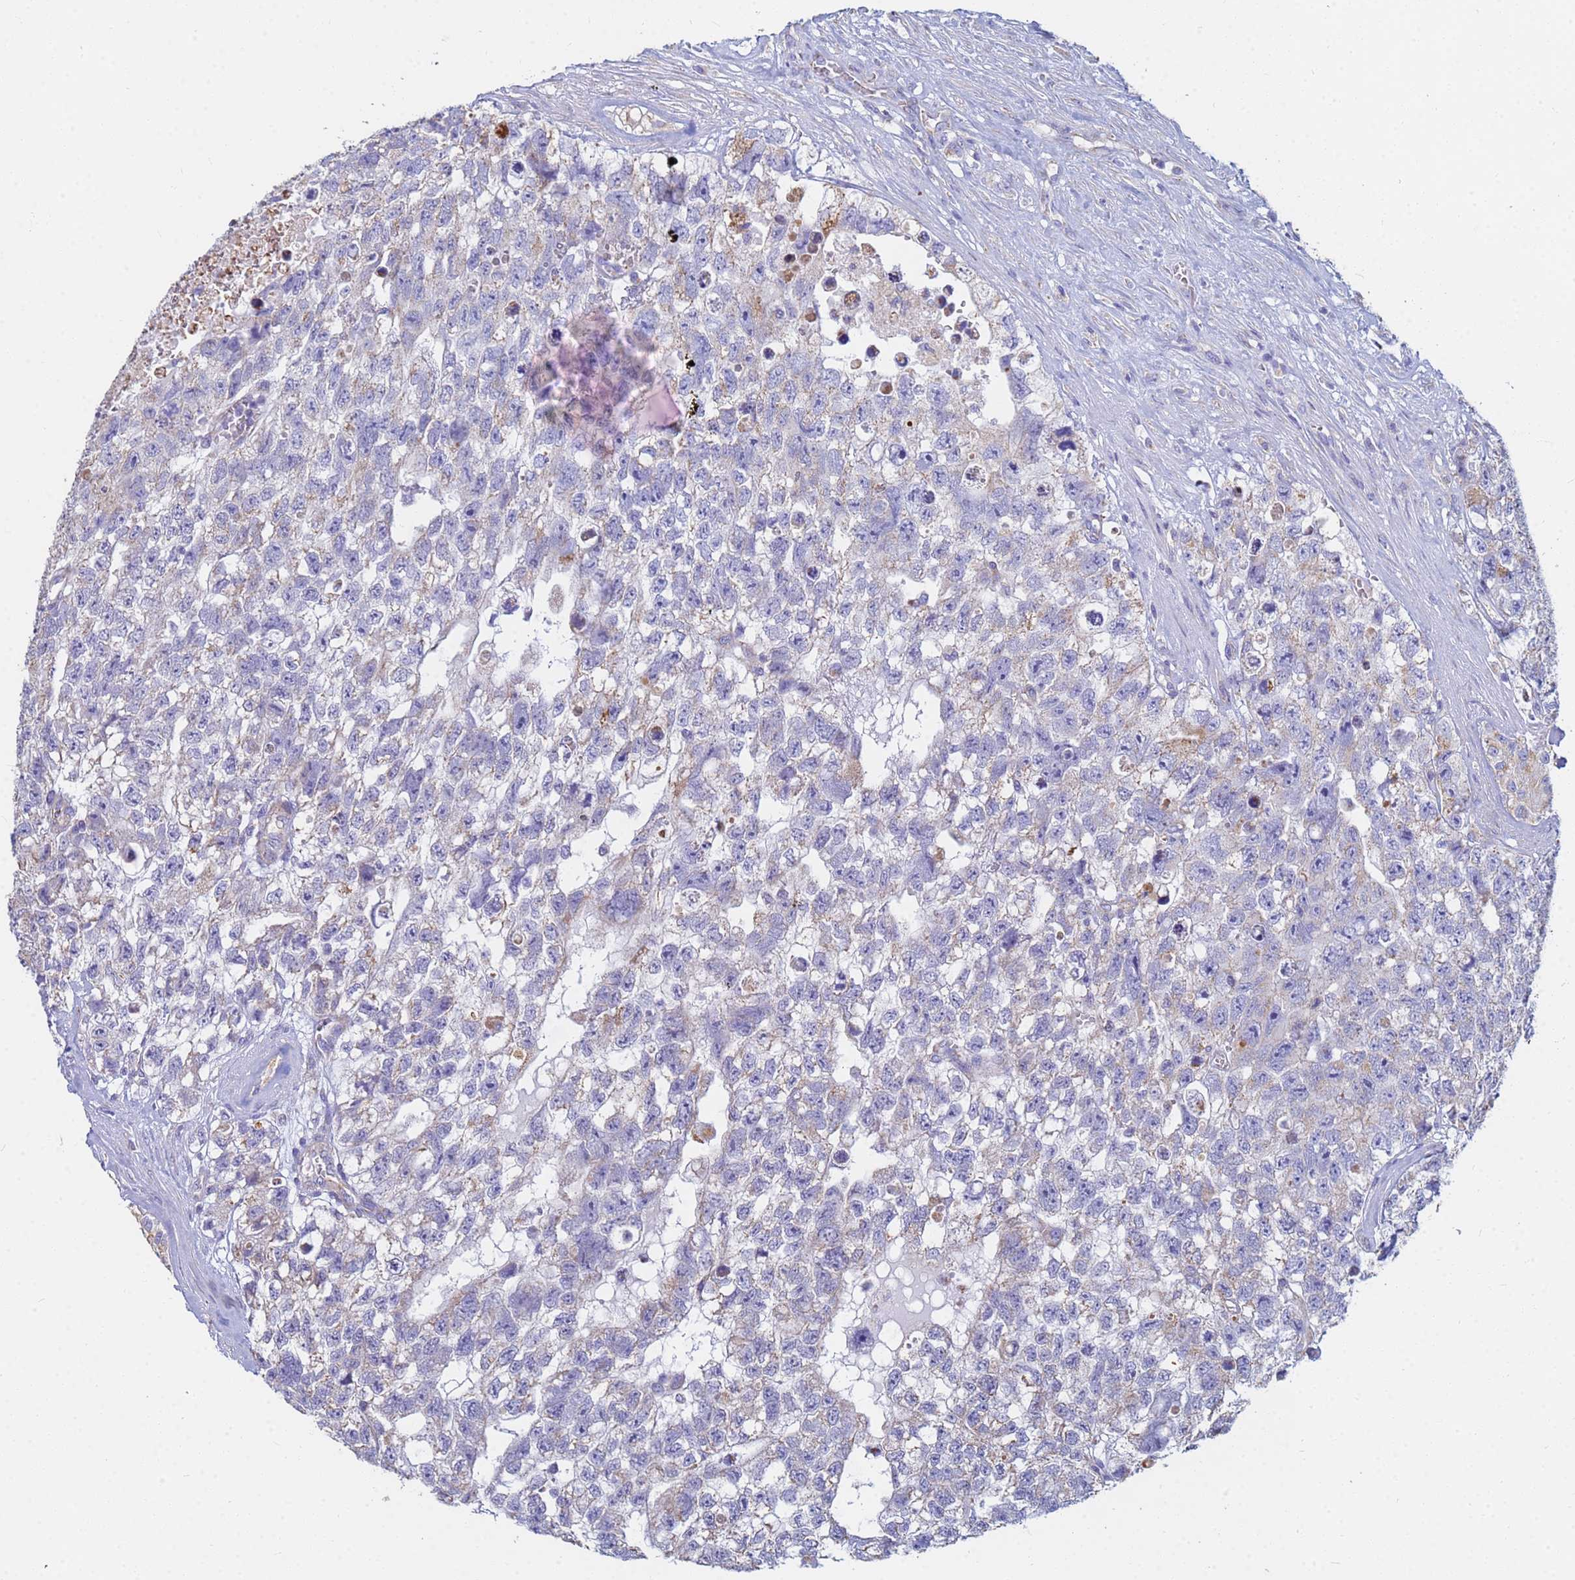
{"staining": {"intensity": "negative", "quantity": "none", "location": "none"}, "tissue": "testis cancer", "cell_type": "Tumor cells", "image_type": "cancer", "snomed": [{"axis": "morphology", "description": "Carcinoma, Embryonal, NOS"}, {"axis": "topography", "description": "Testis"}], "caption": "Tumor cells are negative for protein expression in human testis cancer (embryonal carcinoma).", "gene": "UQCRH", "patient": {"sex": "male", "age": 26}}